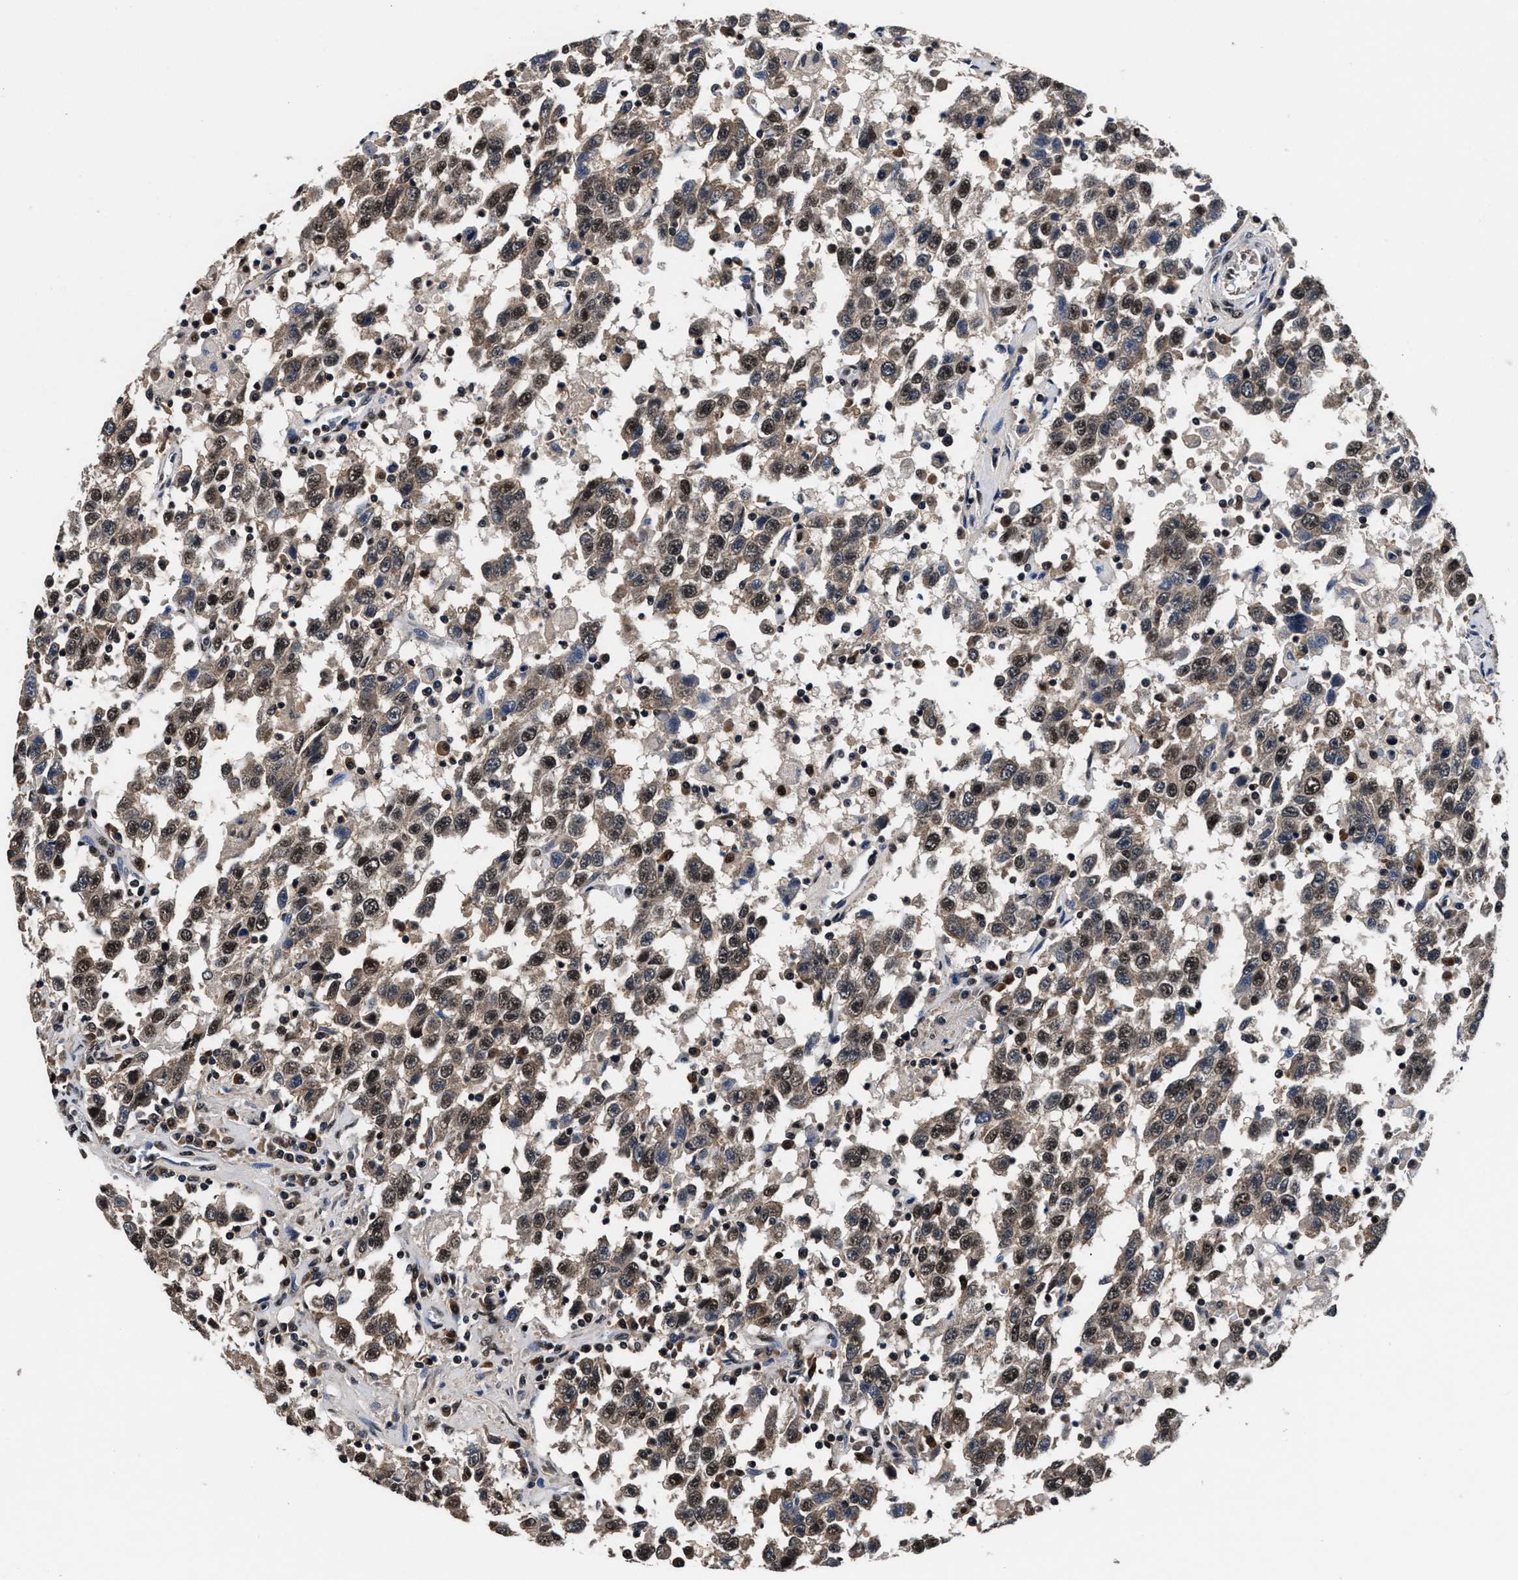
{"staining": {"intensity": "moderate", "quantity": ">75%", "location": "cytoplasmic/membranous,nuclear"}, "tissue": "testis cancer", "cell_type": "Tumor cells", "image_type": "cancer", "snomed": [{"axis": "morphology", "description": "Seminoma, NOS"}, {"axis": "topography", "description": "Testis"}], "caption": "Immunohistochemical staining of seminoma (testis) reveals moderate cytoplasmic/membranous and nuclear protein positivity in approximately >75% of tumor cells. (DAB (3,3'-diaminobenzidine) IHC with brightfield microscopy, high magnification).", "gene": "USP16", "patient": {"sex": "male", "age": 41}}